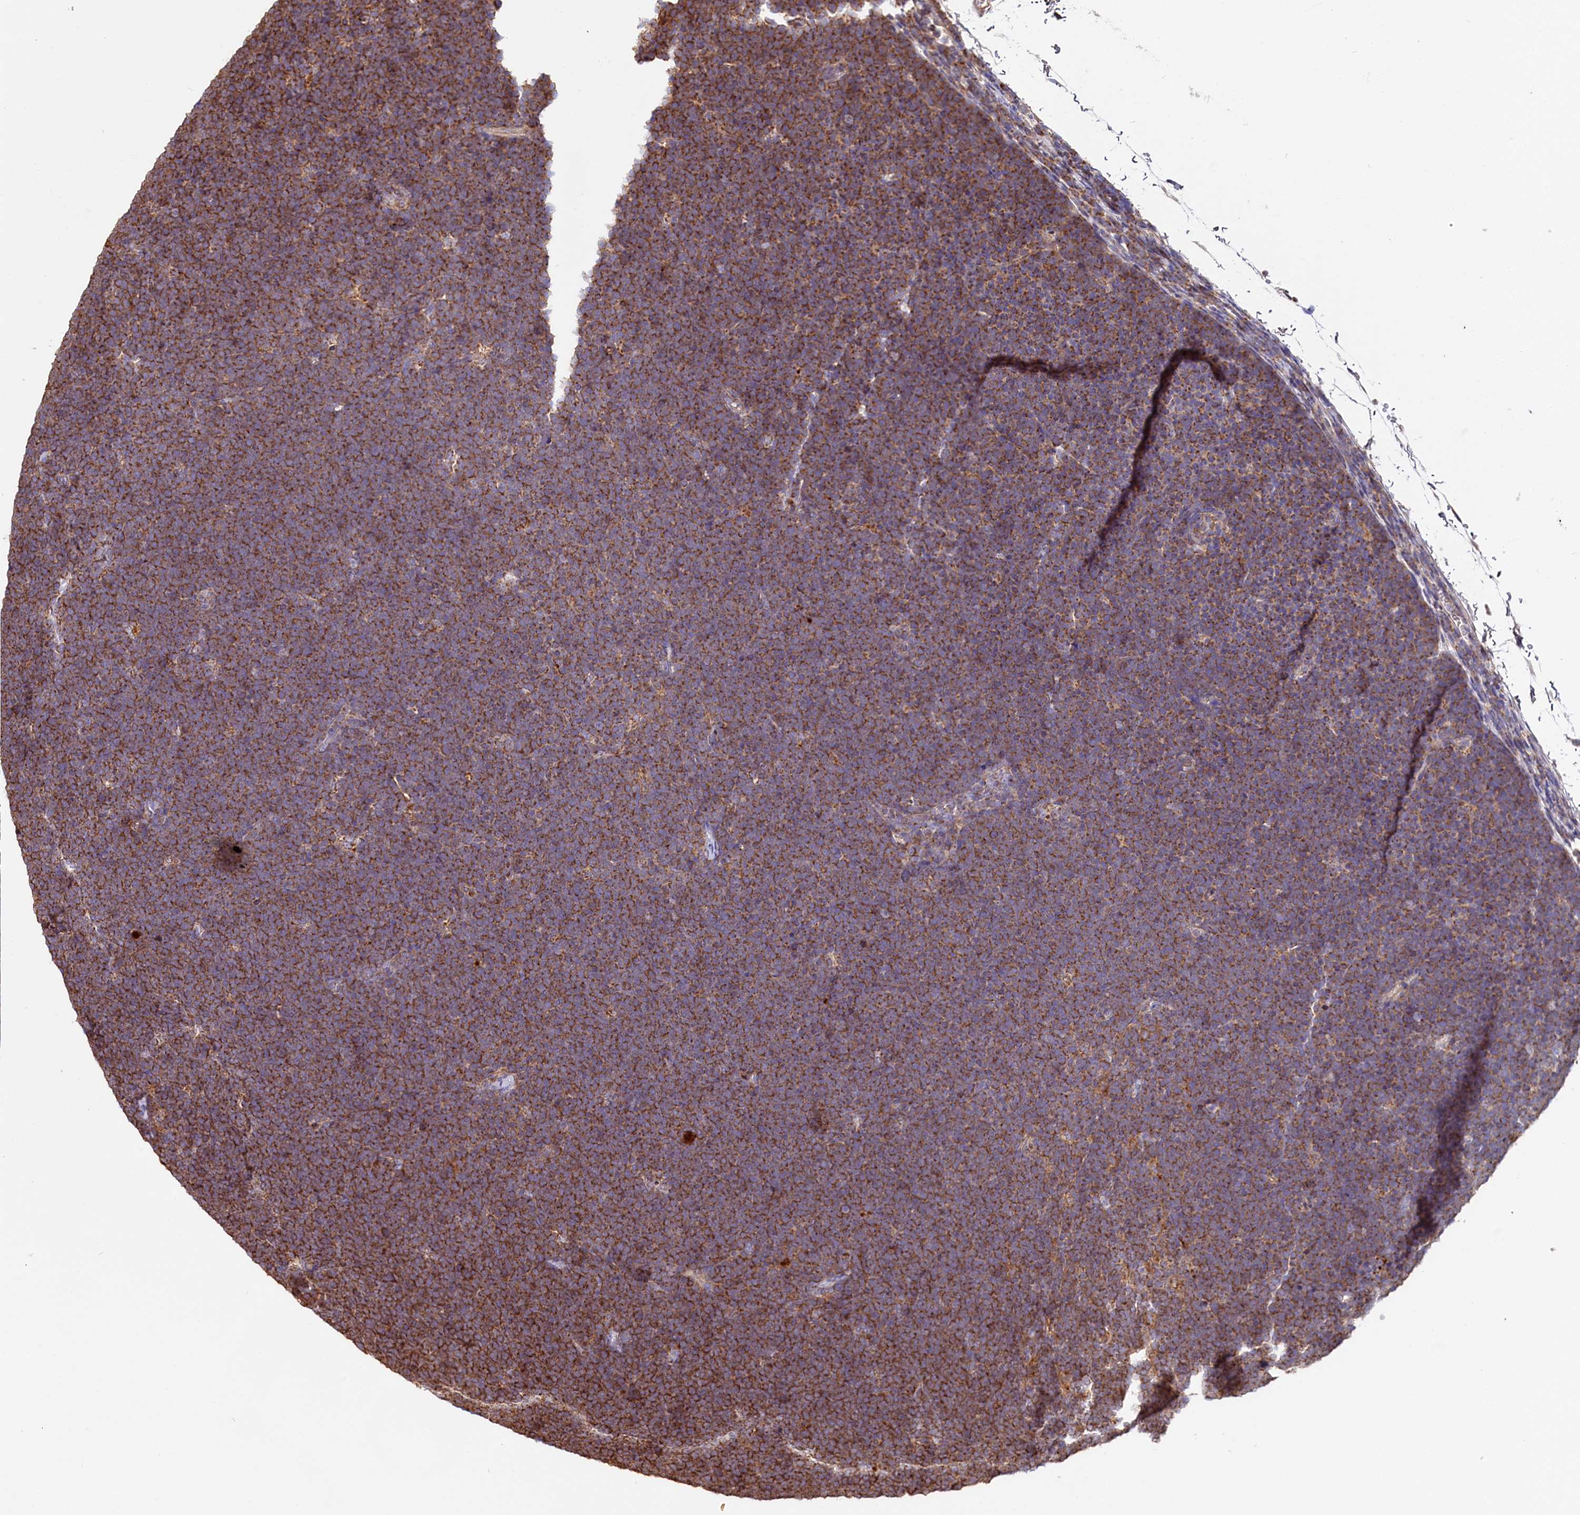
{"staining": {"intensity": "strong", "quantity": ">75%", "location": "cytoplasmic/membranous"}, "tissue": "lymphoma", "cell_type": "Tumor cells", "image_type": "cancer", "snomed": [{"axis": "morphology", "description": "Malignant lymphoma, non-Hodgkin's type, High grade"}, {"axis": "topography", "description": "Lymph node"}], "caption": "A brown stain shows strong cytoplasmic/membranous expression of a protein in lymphoma tumor cells.", "gene": "NUDT15", "patient": {"sex": "male", "age": 13}}